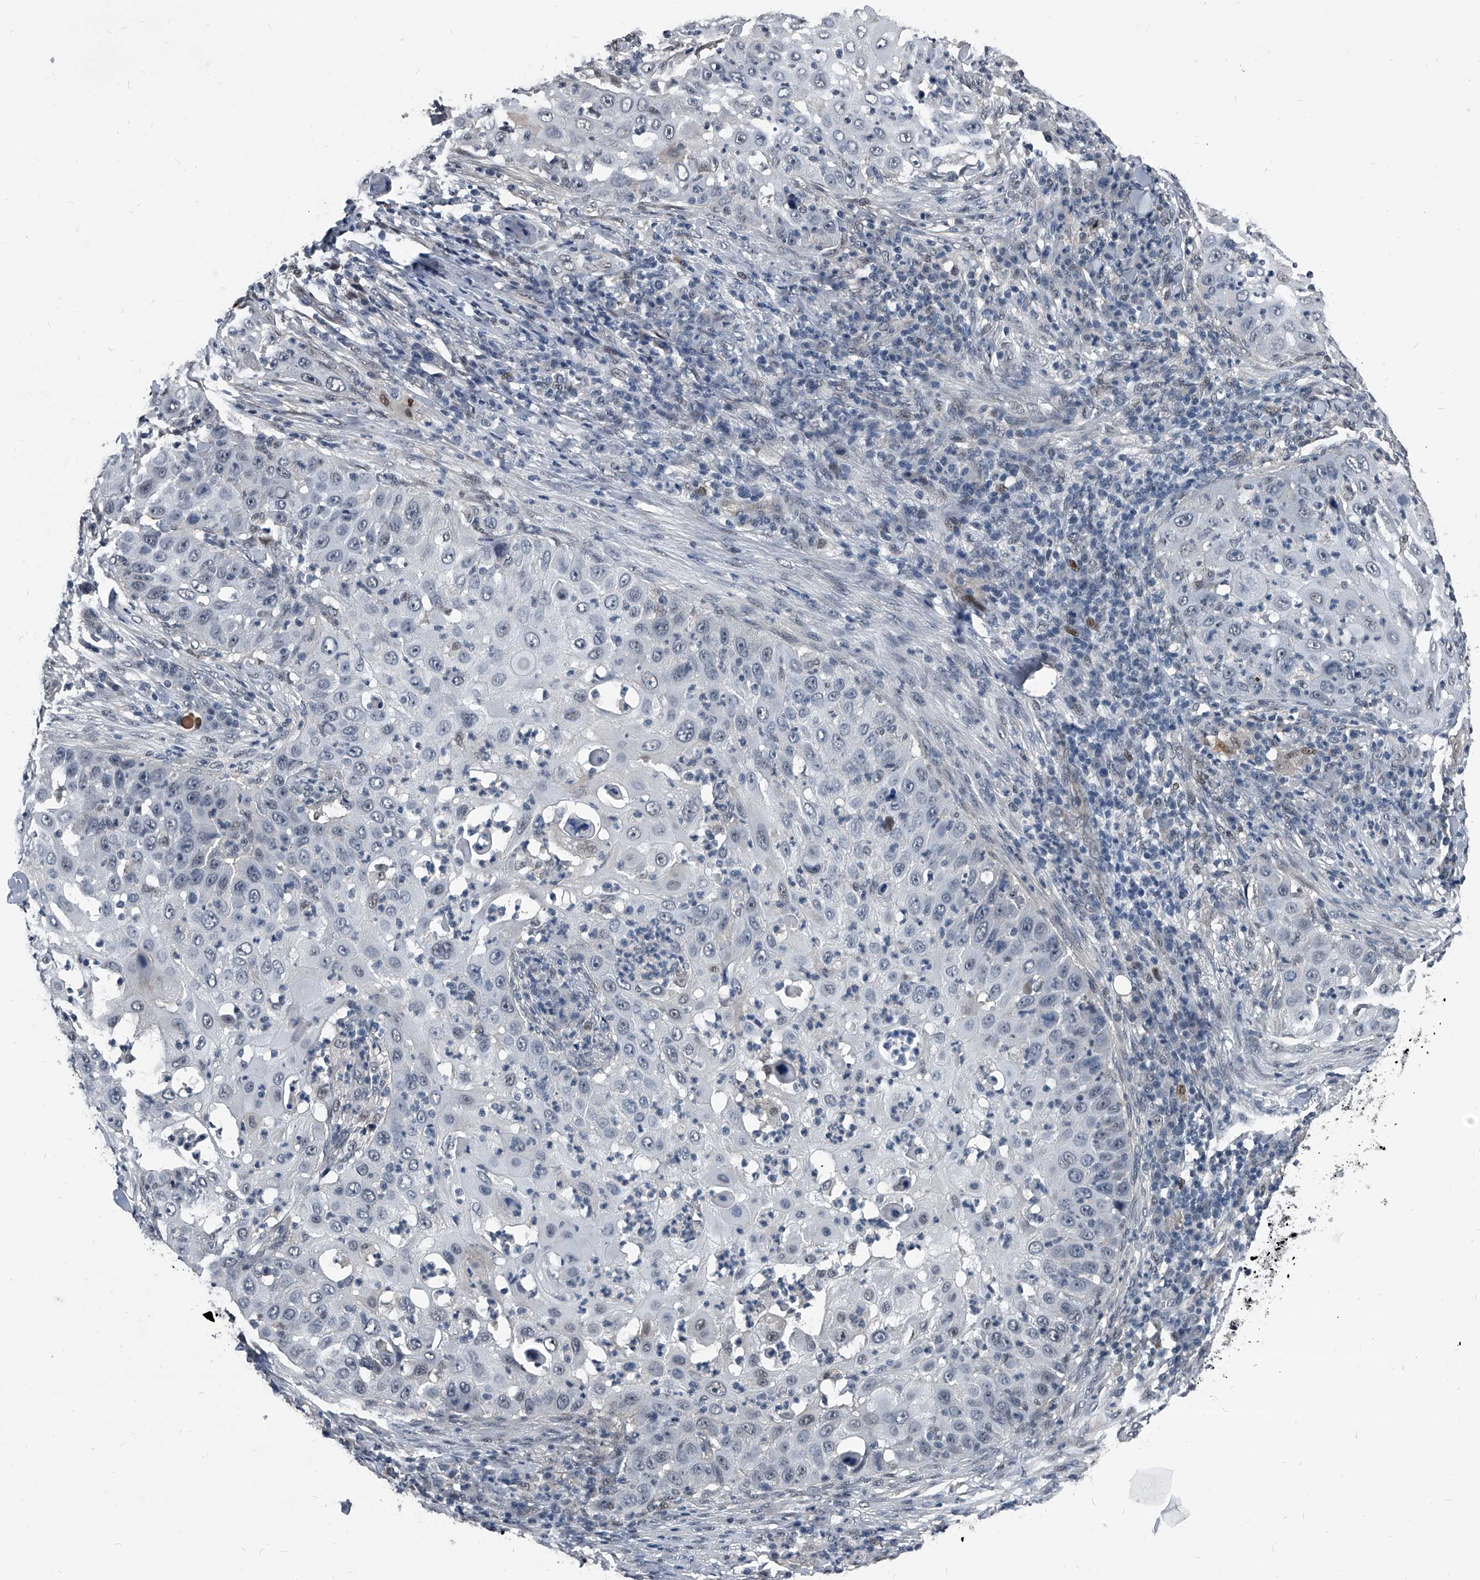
{"staining": {"intensity": "negative", "quantity": "none", "location": "none"}, "tissue": "skin cancer", "cell_type": "Tumor cells", "image_type": "cancer", "snomed": [{"axis": "morphology", "description": "Squamous cell carcinoma, NOS"}, {"axis": "topography", "description": "Skin"}], "caption": "DAB immunohistochemical staining of skin squamous cell carcinoma displays no significant positivity in tumor cells.", "gene": "MEN1", "patient": {"sex": "female", "age": 44}}